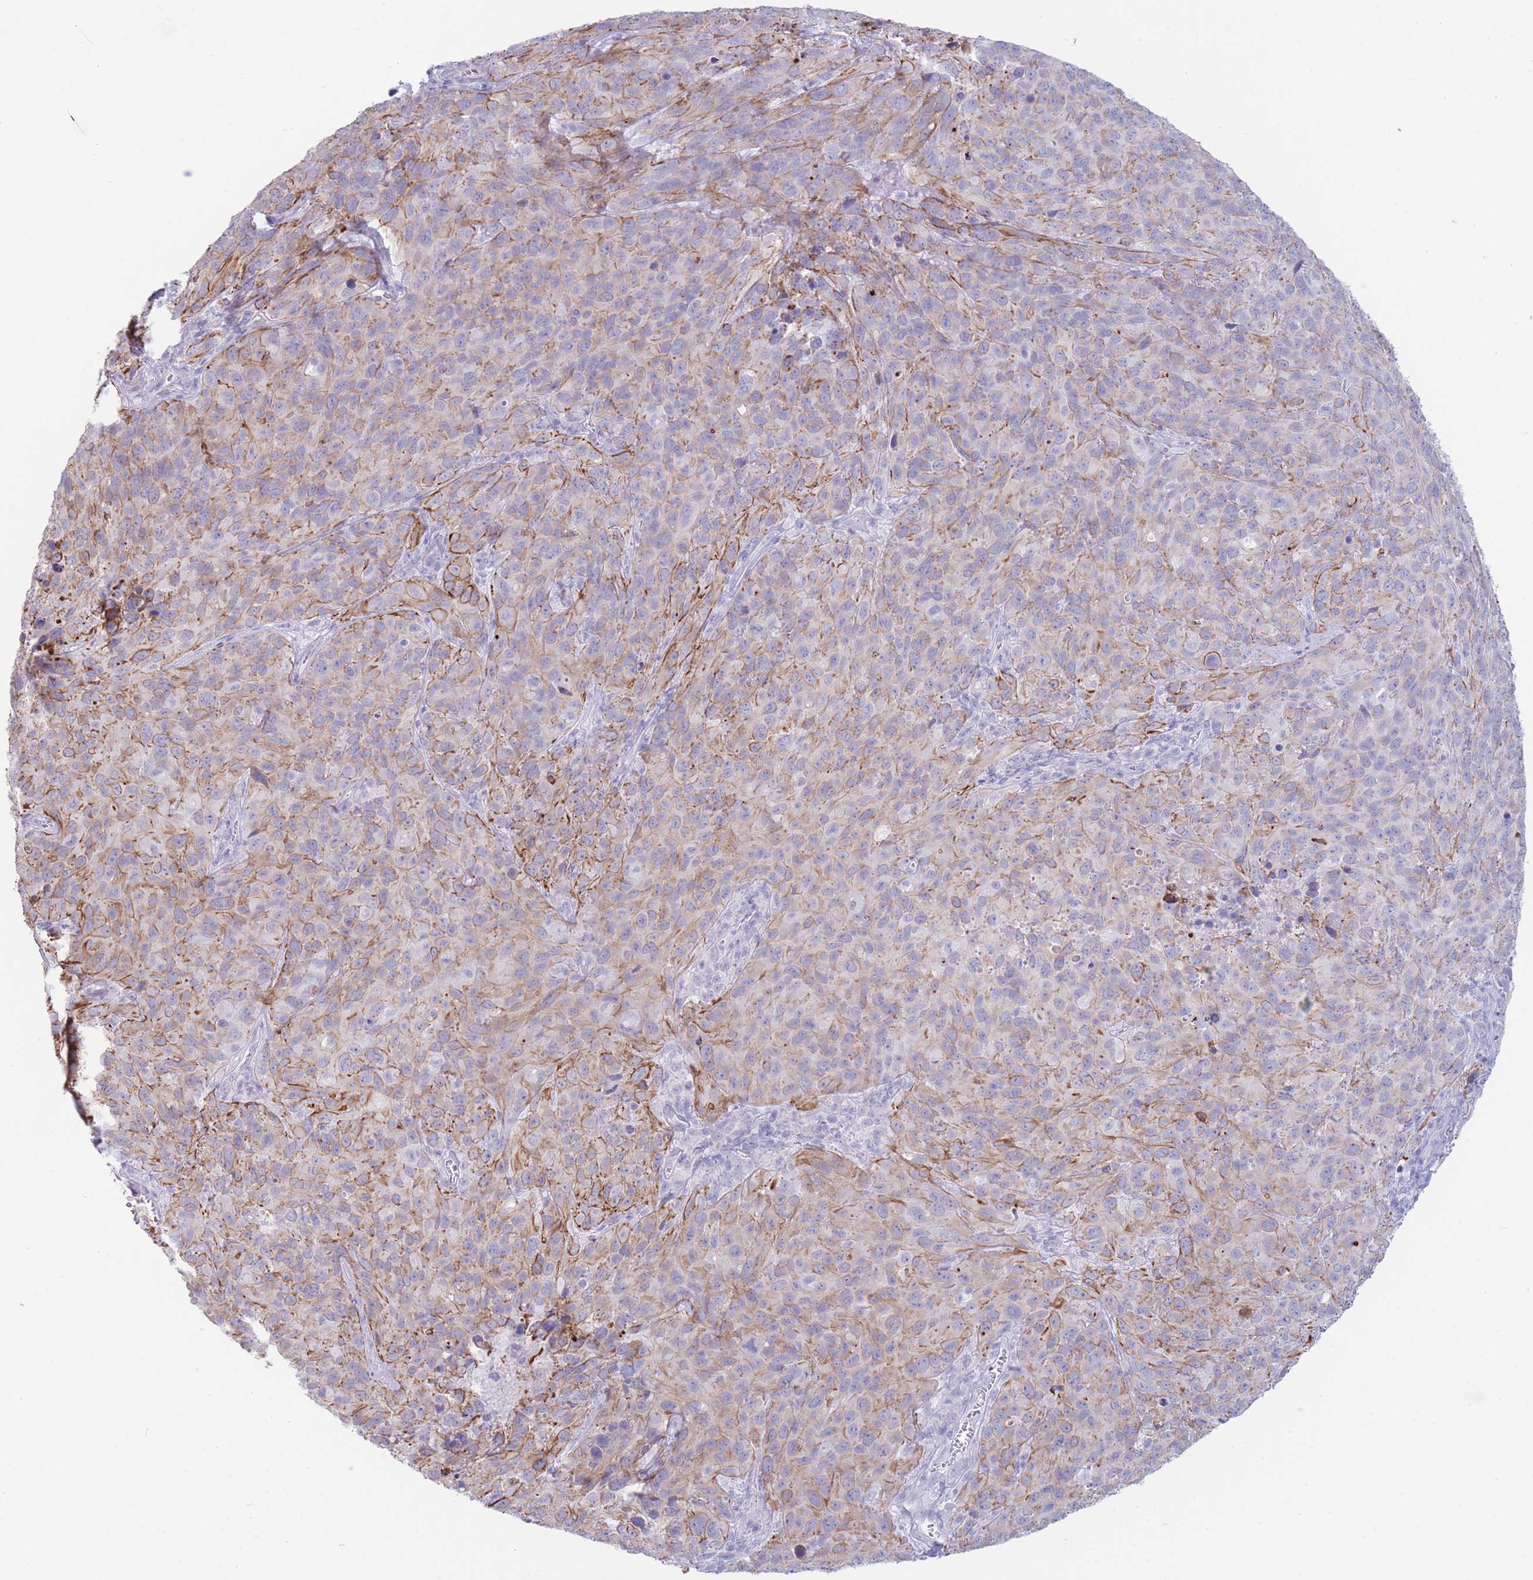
{"staining": {"intensity": "weak", "quantity": ">75%", "location": "cytoplasmic/membranous"}, "tissue": "cervical cancer", "cell_type": "Tumor cells", "image_type": "cancer", "snomed": [{"axis": "morphology", "description": "Squamous cell carcinoma, NOS"}, {"axis": "topography", "description": "Cervix"}], "caption": "Immunohistochemical staining of human cervical cancer (squamous cell carcinoma) exhibits low levels of weak cytoplasmic/membranous protein expression in approximately >75% of tumor cells. (Brightfield microscopy of DAB IHC at high magnification).", "gene": "VWA8", "patient": {"sex": "female", "age": 51}}